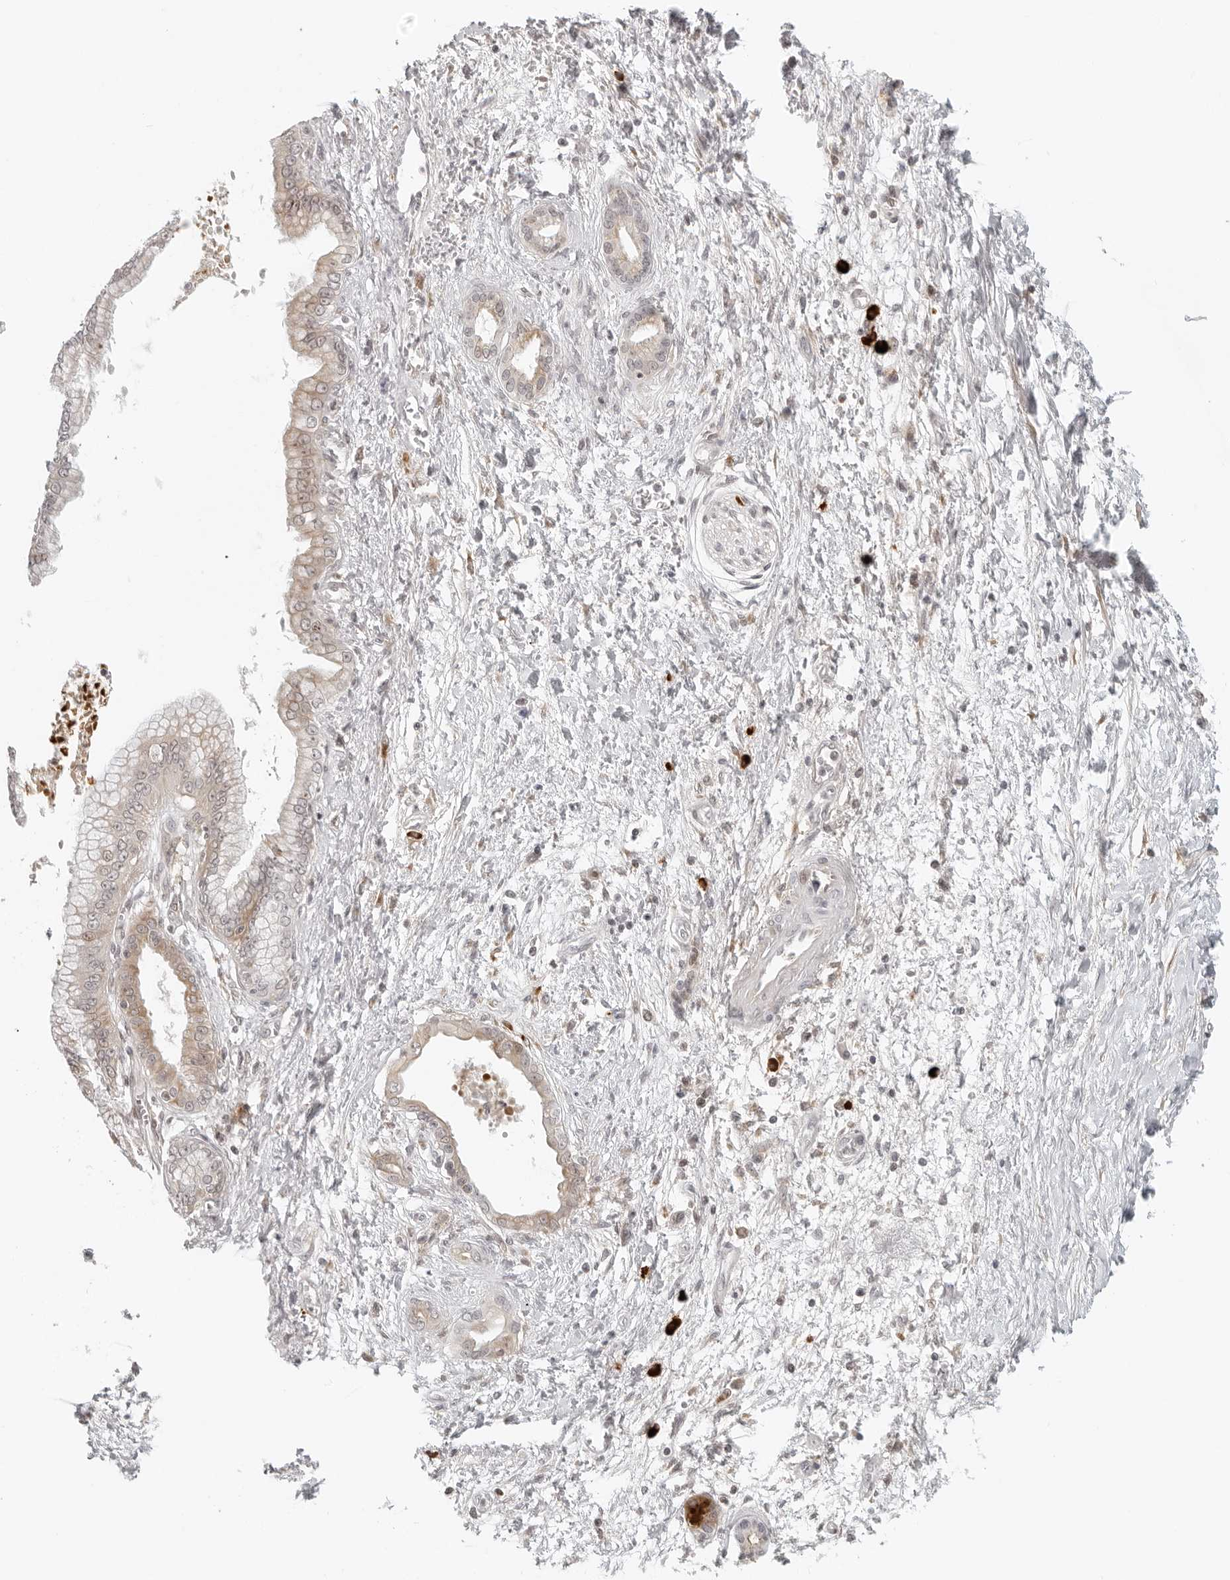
{"staining": {"intensity": "weak", "quantity": "25%-75%", "location": "cytoplasmic/membranous"}, "tissue": "pancreatic cancer", "cell_type": "Tumor cells", "image_type": "cancer", "snomed": [{"axis": "morphology", "description": "Adenocarcinoma, NOS"}, {"axis": "topography", "description": "Pancreas"}], "caption": "A low amount of weak cytoplasmic/membranous expression is appreciated in about 25%-75% of tumor cells in pancreatic cancer (adenocarcinoma) tissue. The protein is stained brown, and the nuclei are stained in blue (DAB IHC with brightfield microscopy, high magnification).", "gene": "ZNF678", "patient": {"sex": "male", "age": 59}}